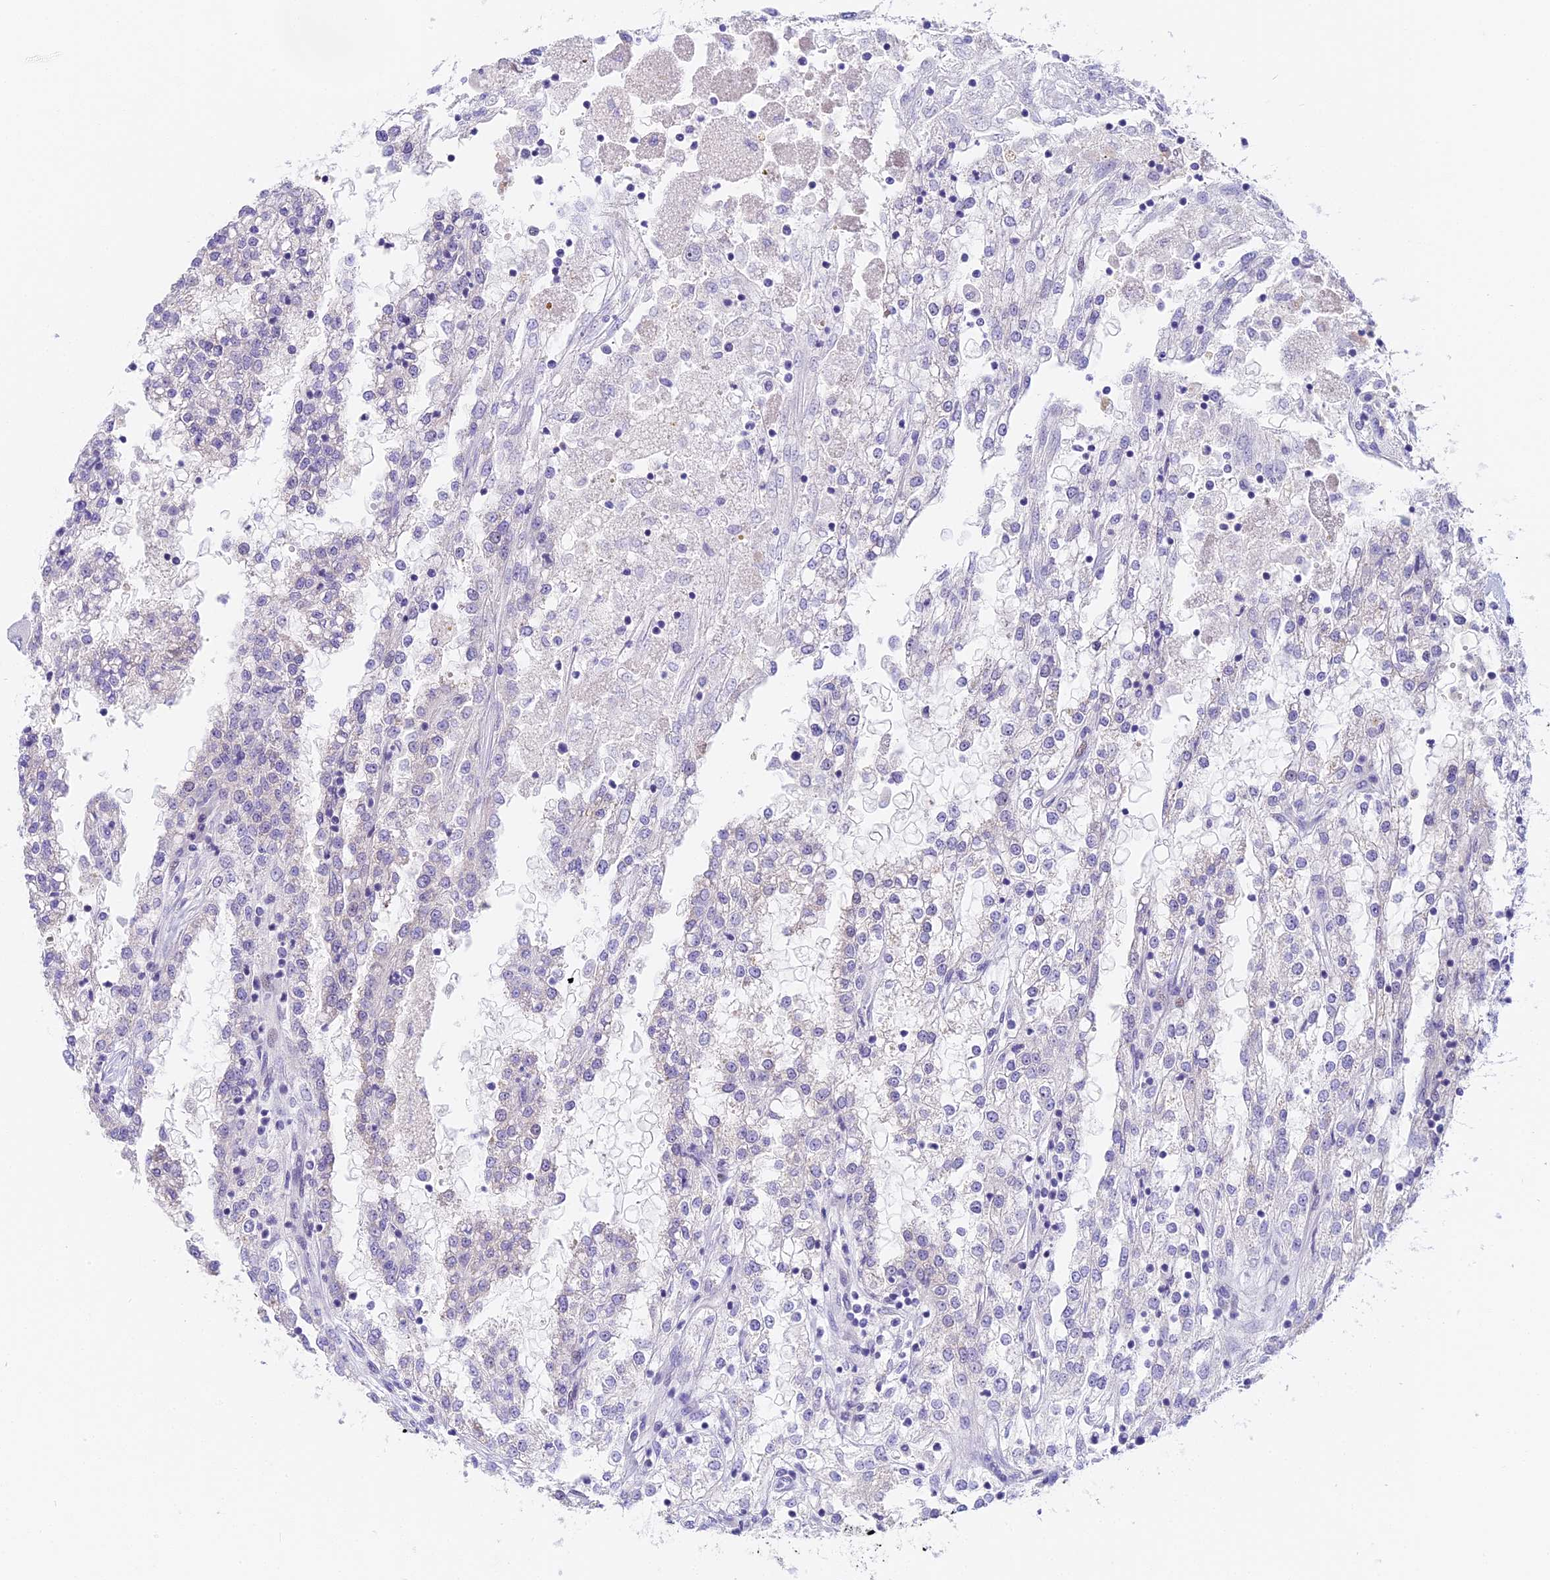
{"staining": {"intensity": "negative", "quantity": "none", "location": "none"}, "tissue": "renal cancer", "cell_type": "Tumor cells", "image_type": "cancer", "snomed": [{"axis": "morphology", "description": "Adenocarcinoma, NOS"}, {"axis": "topography", "description": "Kidney"}], "caption": "Tumor cells show no significant protein staining in renal cancer (adenocarcinoma).", "gene": "MIDN", "patient": {"sex": "female", "age": 52}}